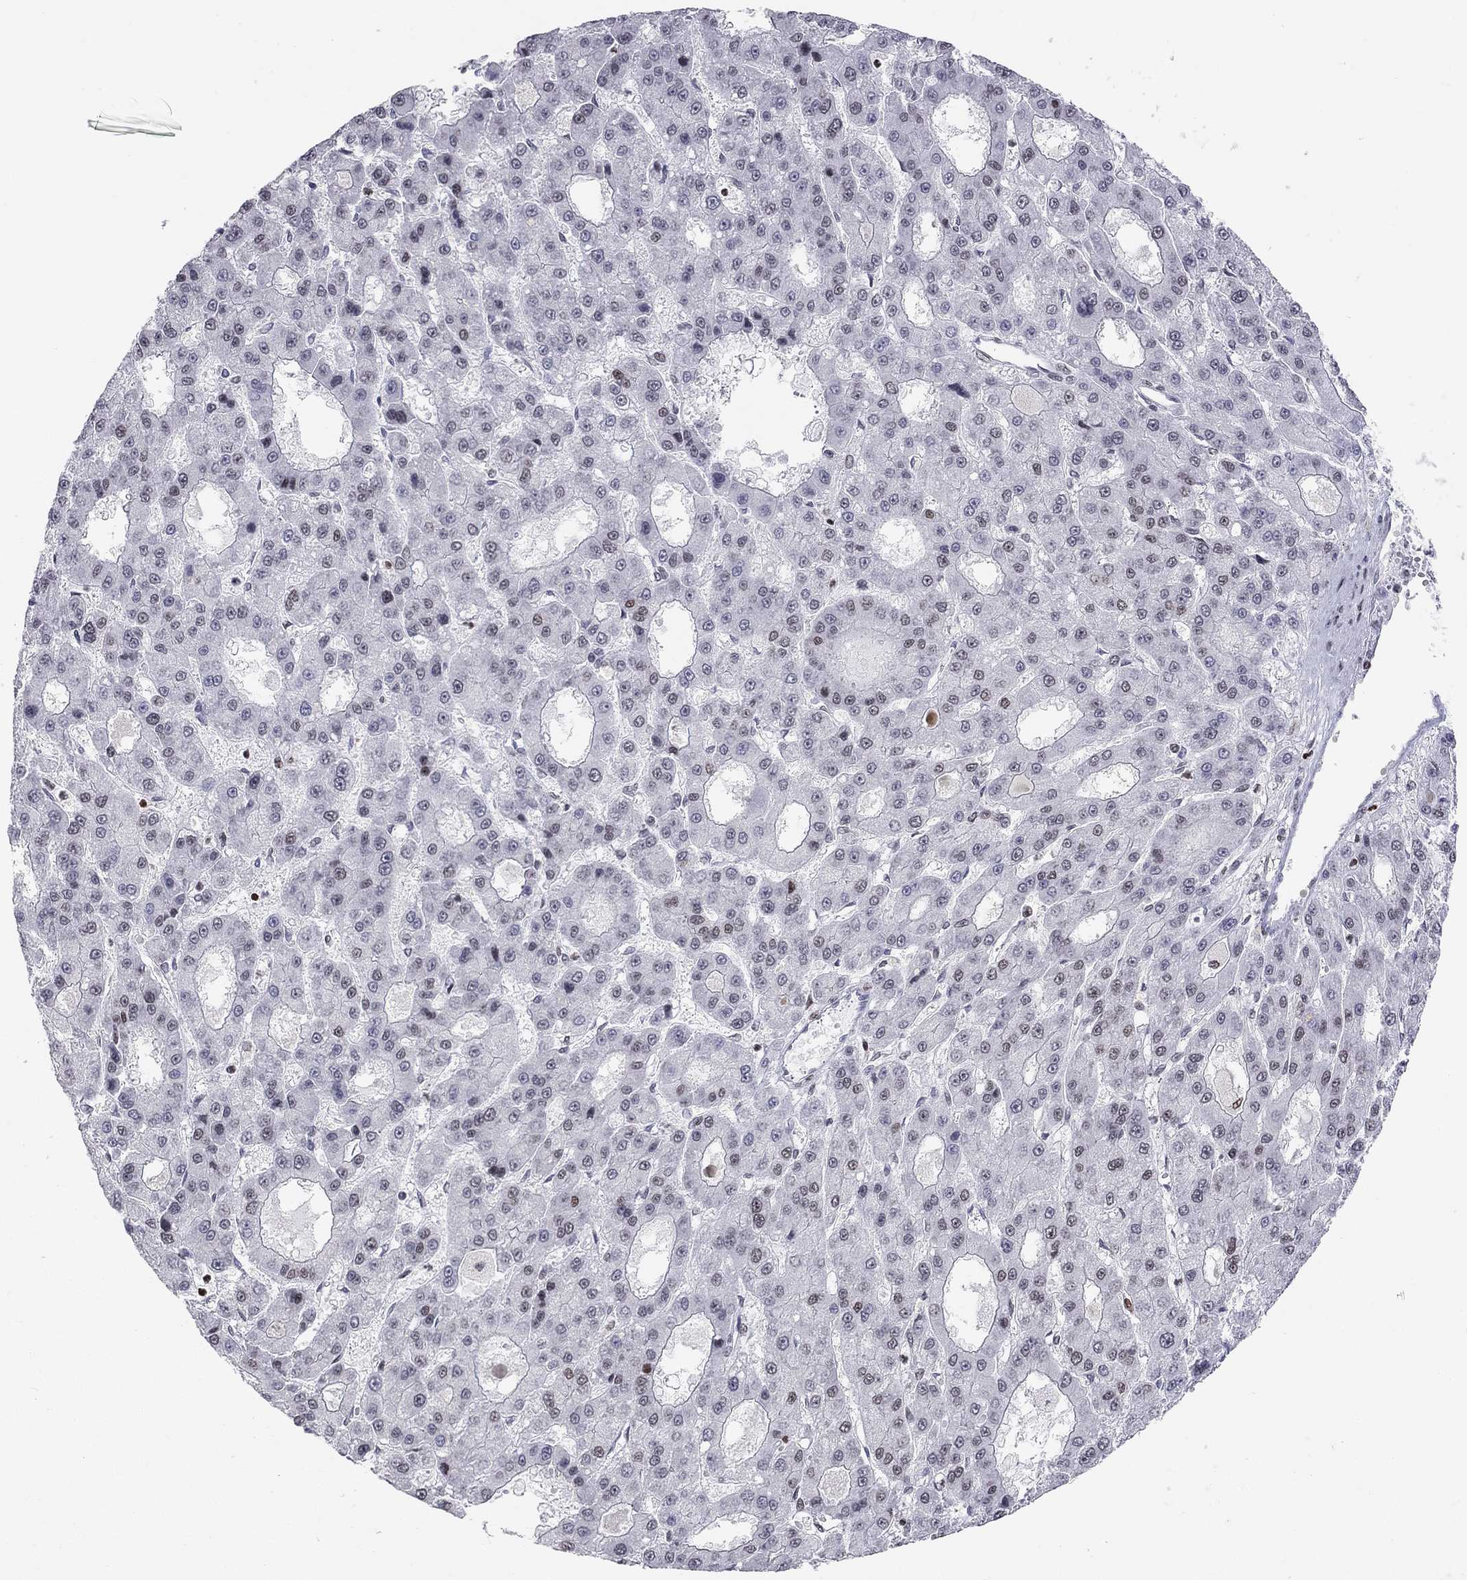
{"staining": {"intensity": "weak", "quantity": "<25%", "location": "nuclear"}, "tissue": "liver cancer", "cell_type": "Tumor cells", "image_type": "cancer", "snomed": [{"axis": "morphology", "description": "Carcinoma, Hepatocellular, NOS"}, {"axis": "topography", "description": "Liver"}], "caption": "A photomicrograph of human liver cancer is negative for staining in tumor cells.", "gene": "H2AX", "patient": {"sex": "male", "age": 70}}